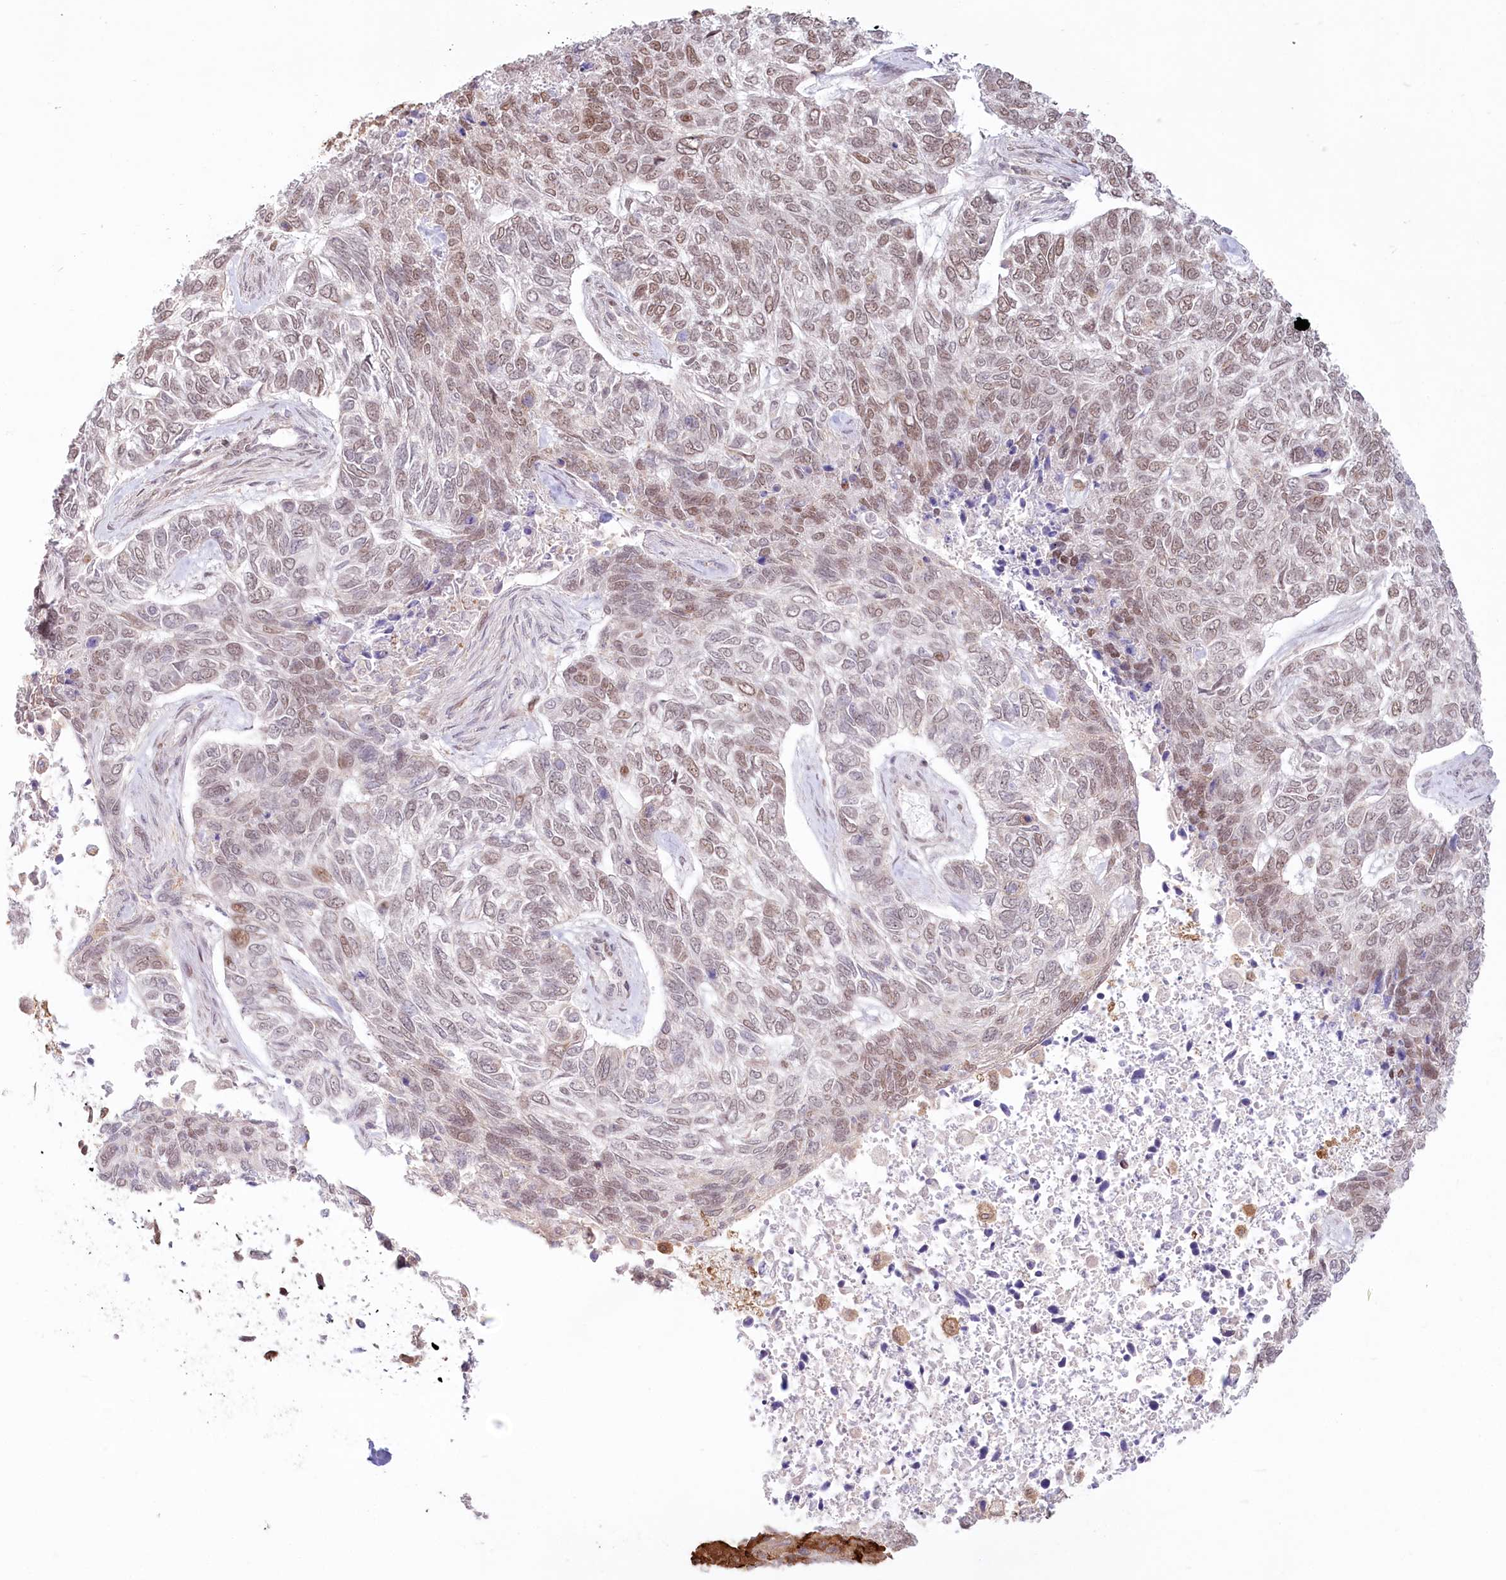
{"staining": {"intensity": "weak", "quantity": "25%-75%", "location": "nuclear"}, "tissue": "skin cancer", "cell_type": "Tumor cells", "image_type": "cancer", "snomed": [{"axis": "morphology", "description": "Basal cell carcinoma"}, {"axis": "topography", "description": "Skin"}], "caption": "Protein staining exhibits weak nuclear staining in approximately 25%-75% of tumor cells in skin basal cell carcinoma. (Stains: DAB in brown, nuclei in blue, Microscopy: brightfield microscopy at high magnification).", "gene": "PYURF", "patient": {"sex": "female", "age": 65}}